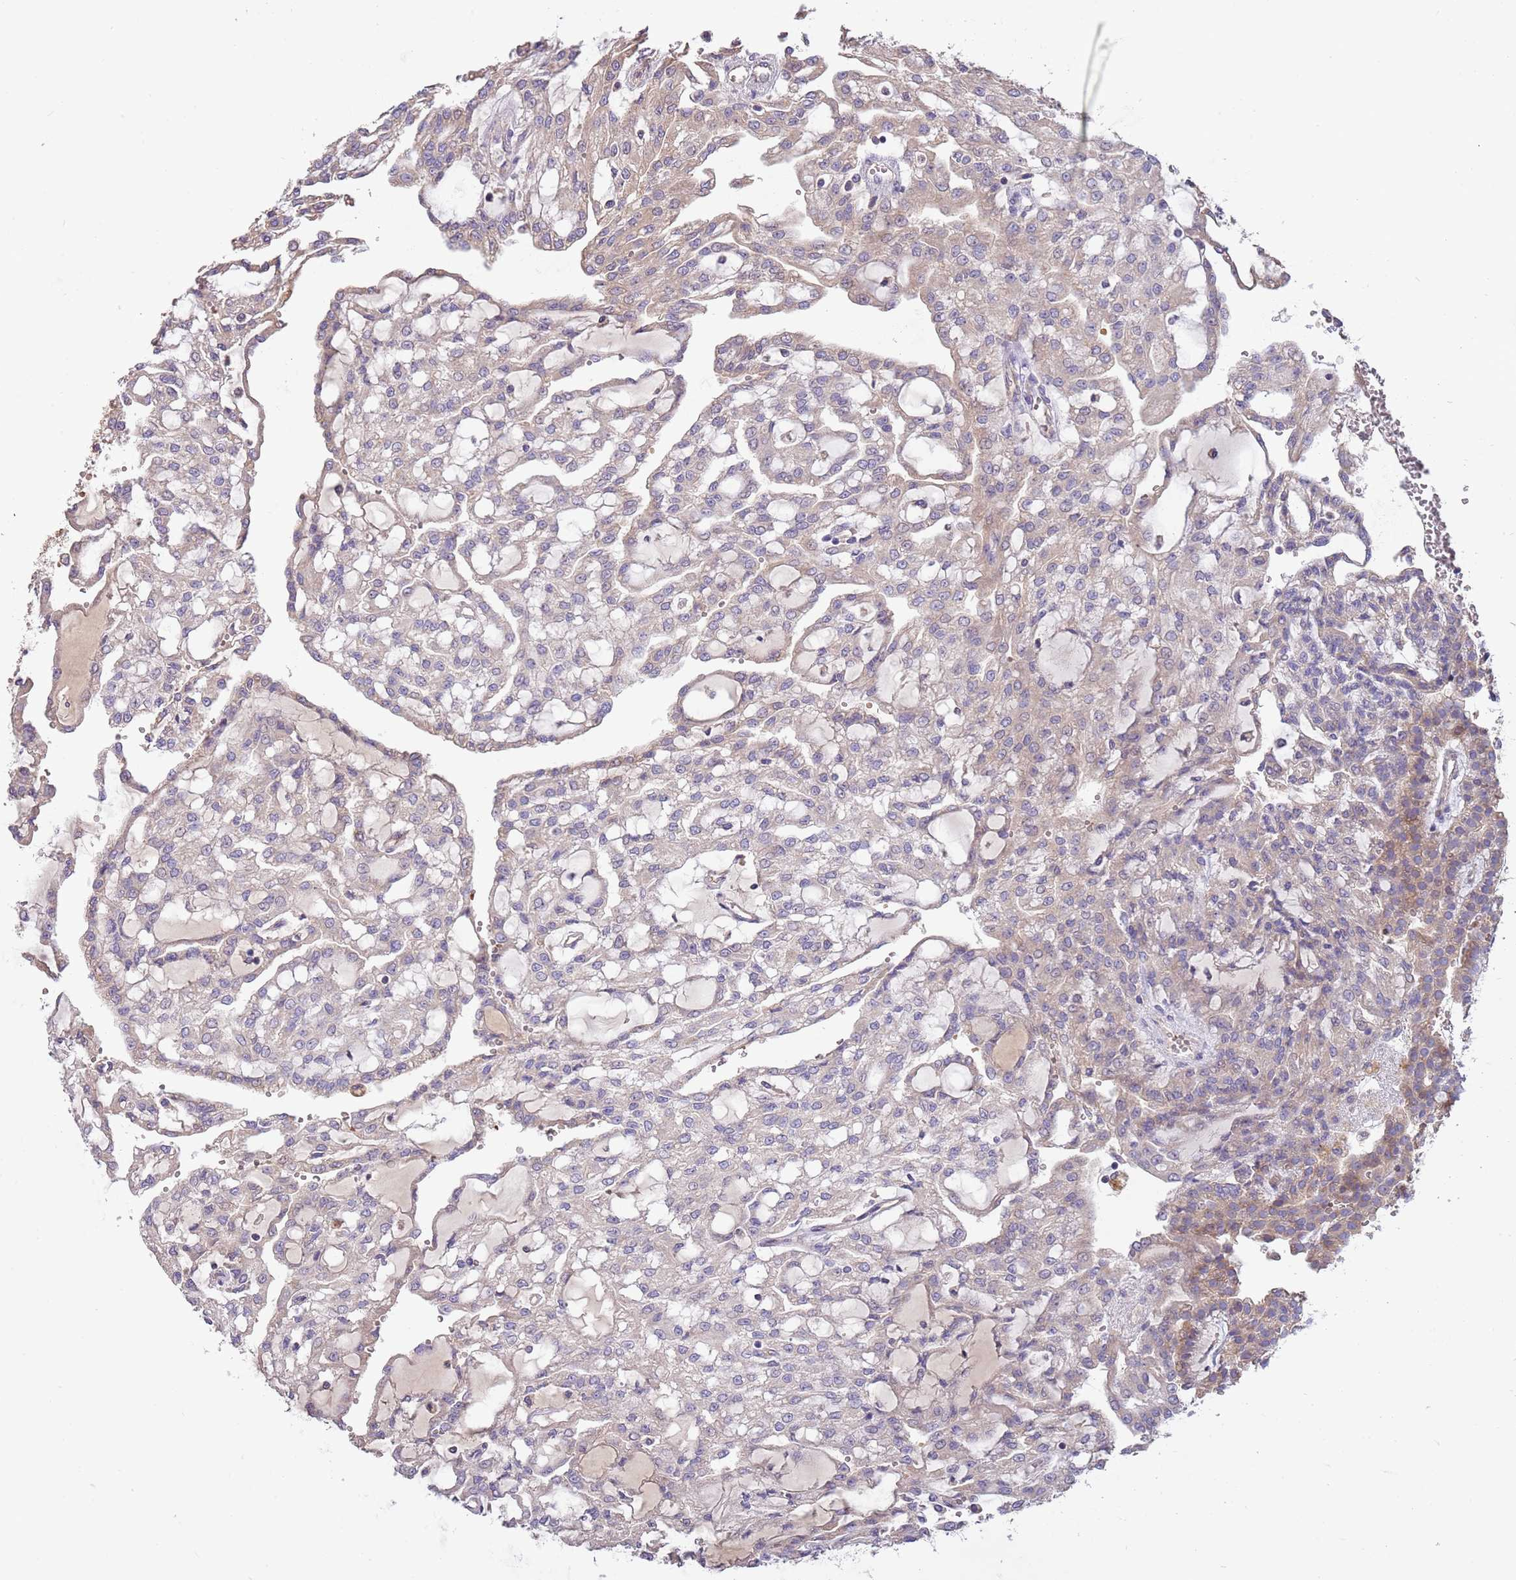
{"staining": {"intensity": "negative", "quantity": "none", "location": "none"}, "tissue": "renal cancer", "cell_type": "Tumor cells", "image_type": "cancer", "snomed": [{"axis": "morphology", "description": "Adenocarcinoma, NOS"}, {"axis": "topography", "description": "Kidney"}], "caption": "Immunohistochemistry histopathology image of human renal adenocarcinoma stained for a protein (brown), which displays no positivity in tumor cells.", "gene": "TRMO", "patient": {"sex": "male", "age": 63}}